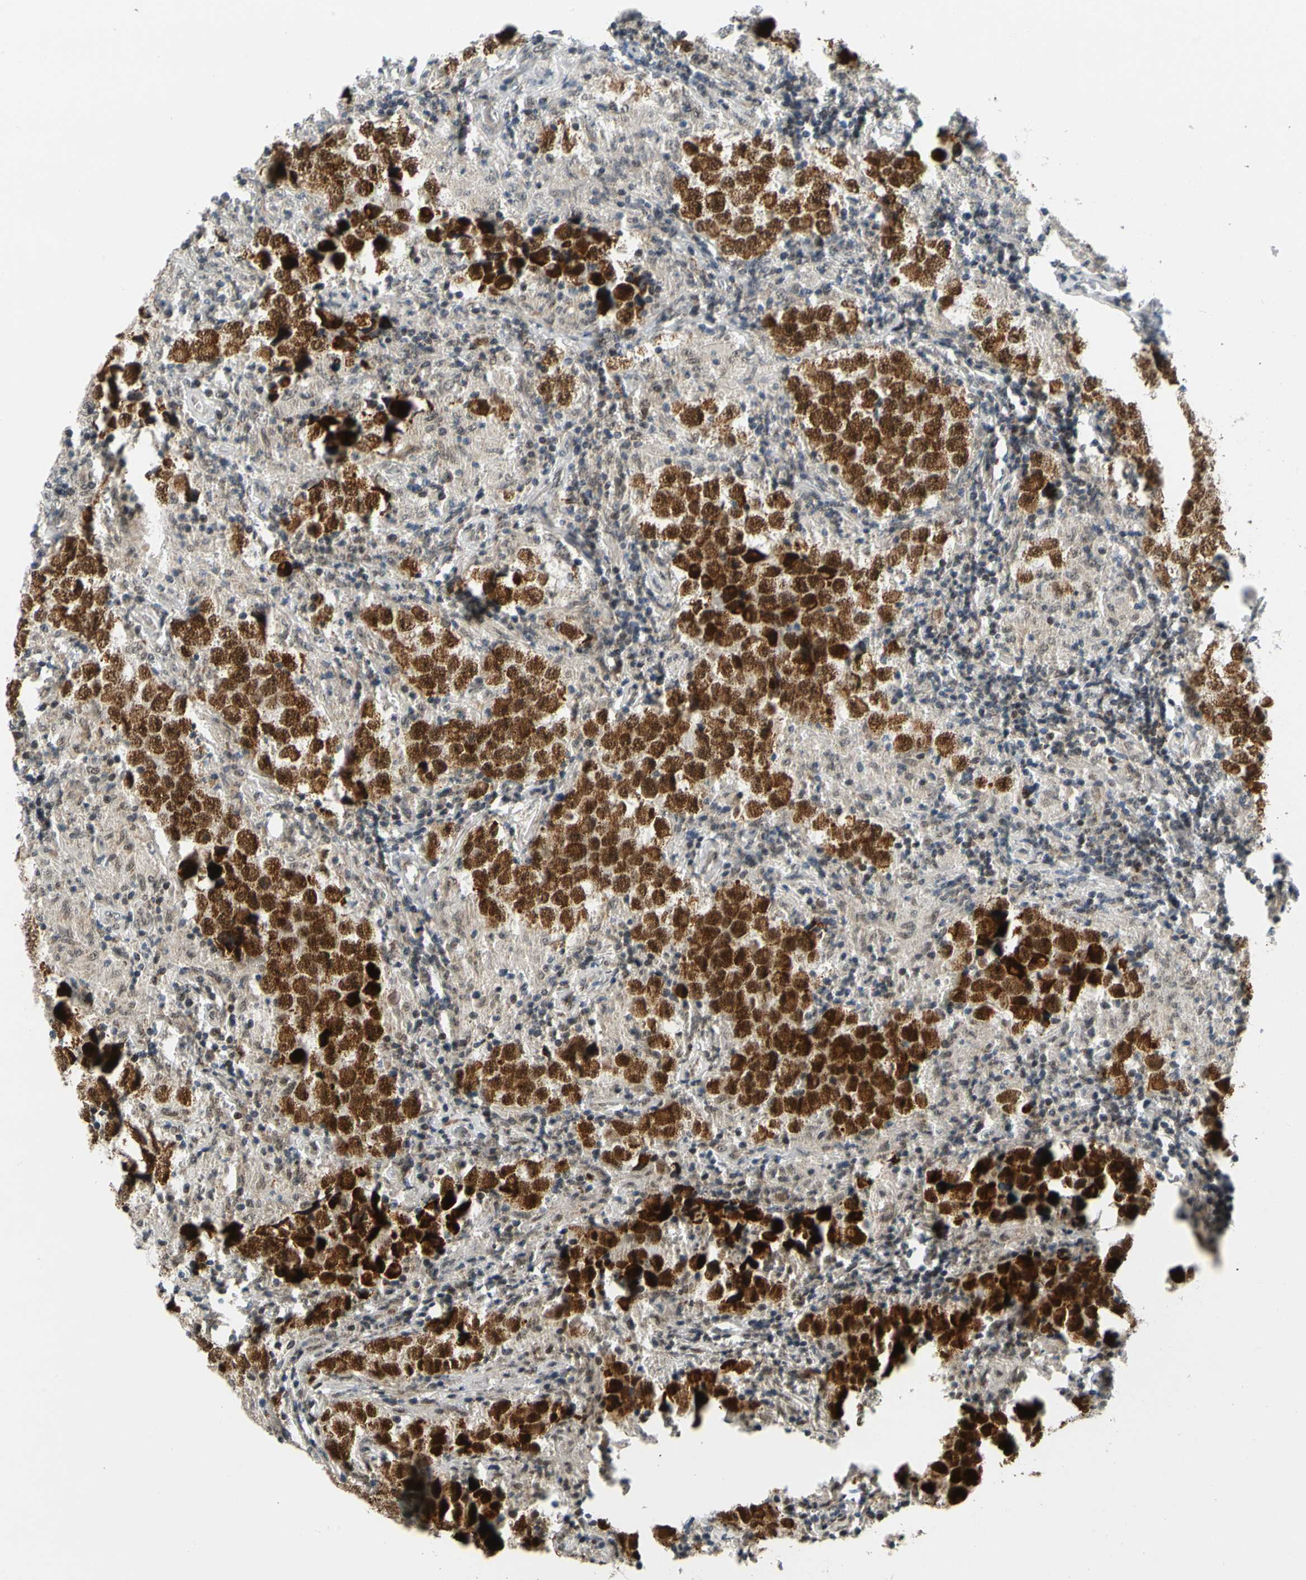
{"staining": {"intensity": "strong", "quantity": ">75%", "location": "cytoplasmic/membranous,nuclear"}, "tissue": "testis cancer", "cell_type": "Tumor cells", "image_type": "cancer", "snomed": [{"axis": "morphology", "description": "Carcinoma, Embryonal, NOS"}, {"axis": "topography", "description": "Testis"}], "caption": "A histopathology image of embryonal carcinoma (testis) stained for a protein reveals strong cytoplasmic/membranous and nuclear brown staining in tumor cells. Immunohistochemistry (ihc) stains the protein of interest in brown and the nuclei are stained blue.", "gene": "POGZ", "patient": {"sex": "male", "age": 21}}